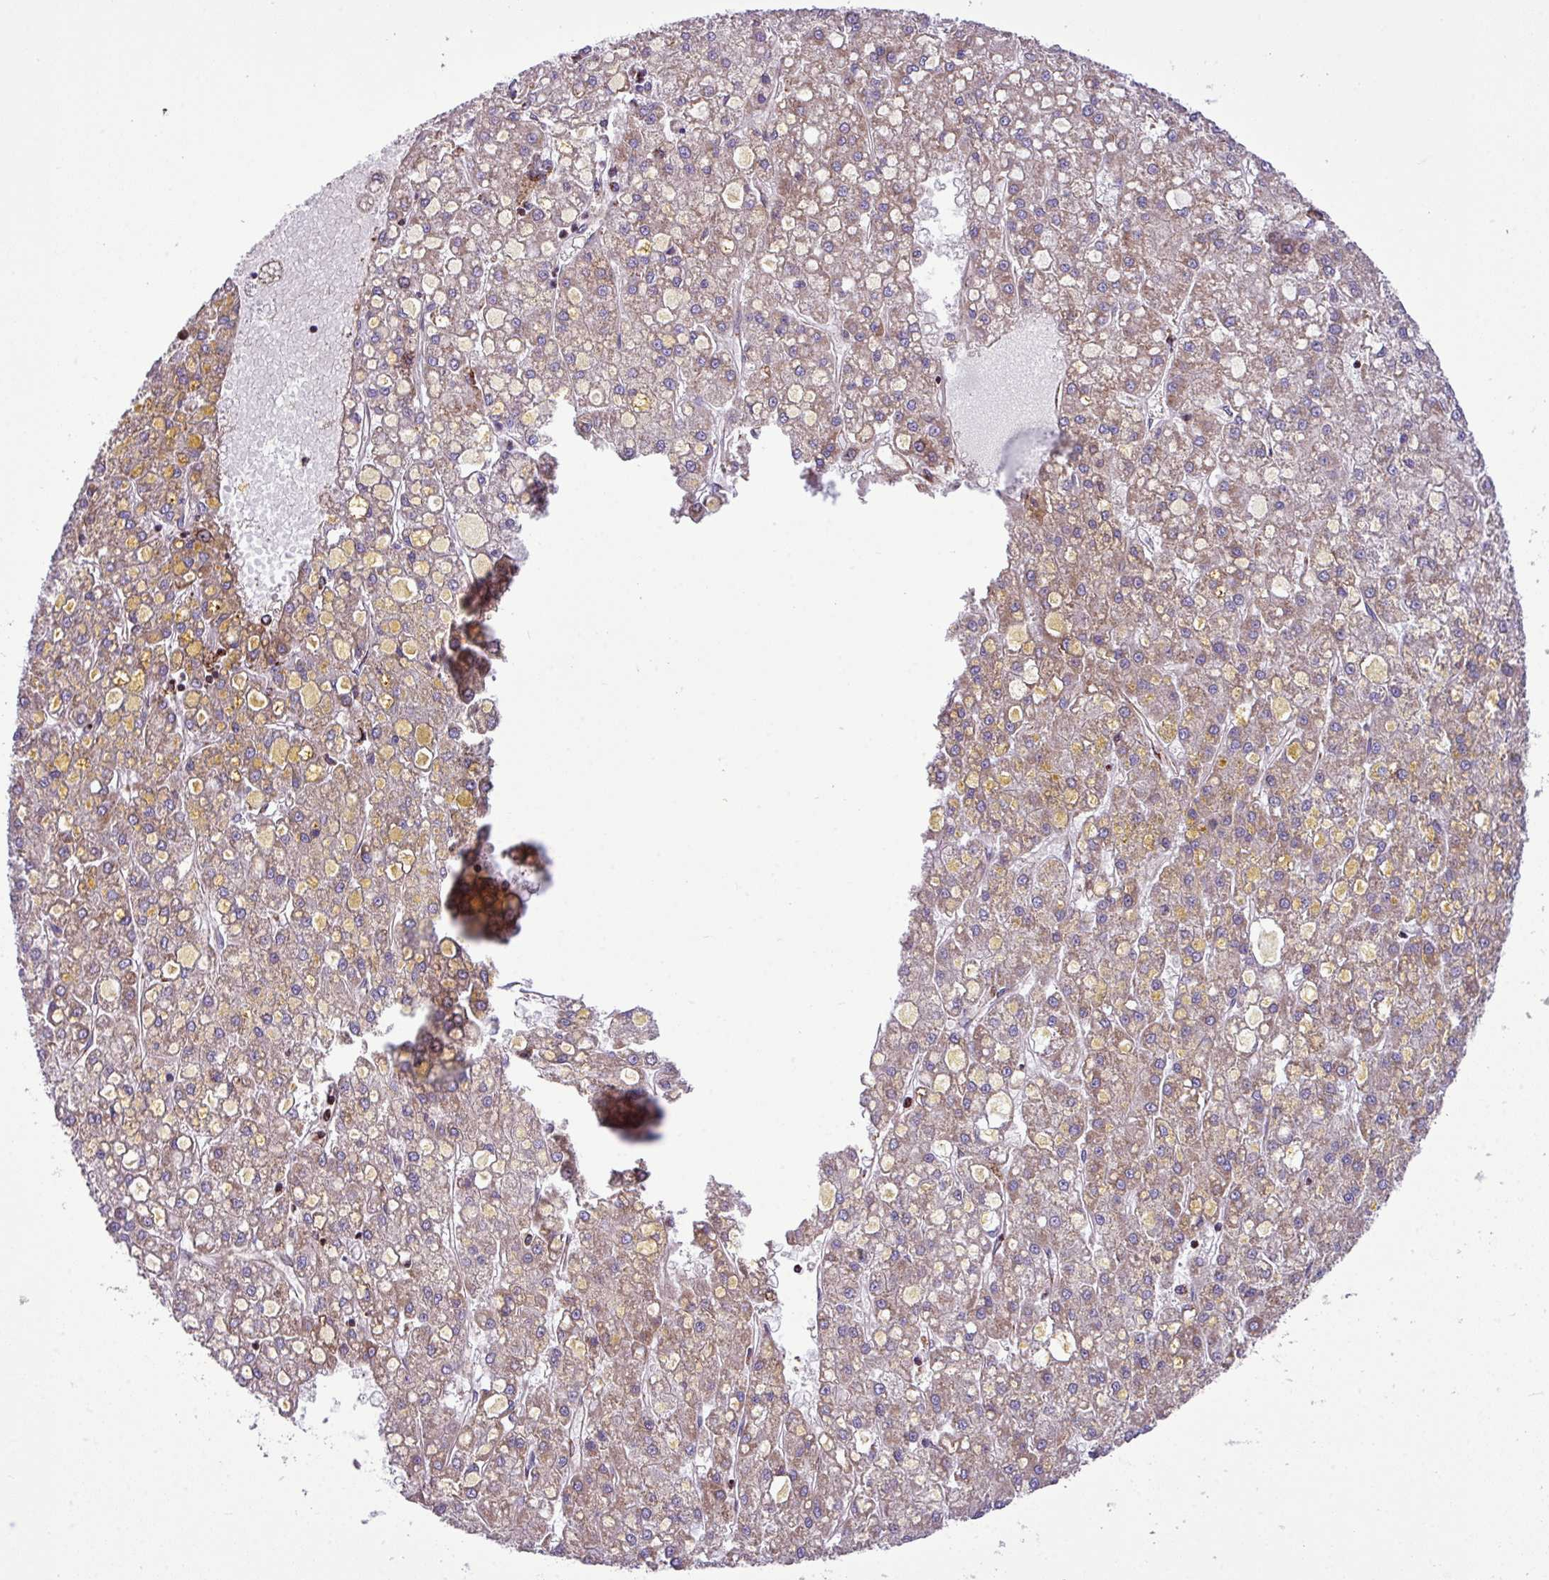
{"staining": {"intensity": "moderate", "quantity": ">75%", "location": "cytoplasmic/membranous"}, "tissue": "liver cancer", "cell_type": "Tumor cells", "image_type": "cancer", "snomed": [{"axis": "morphology", "description": "Carcinoma, Hepatocellular, NOS"}, {"axis": "topography", "description": "Liver"}], "caption": "Immunohistochemical staining of human liver cancer shows medium levels of moderate cytoplasmic/membranous protein positivity in about >75% of tumor cells.", "gene": "ZNF569", "patient": {"sex": "male", "age": 67}}